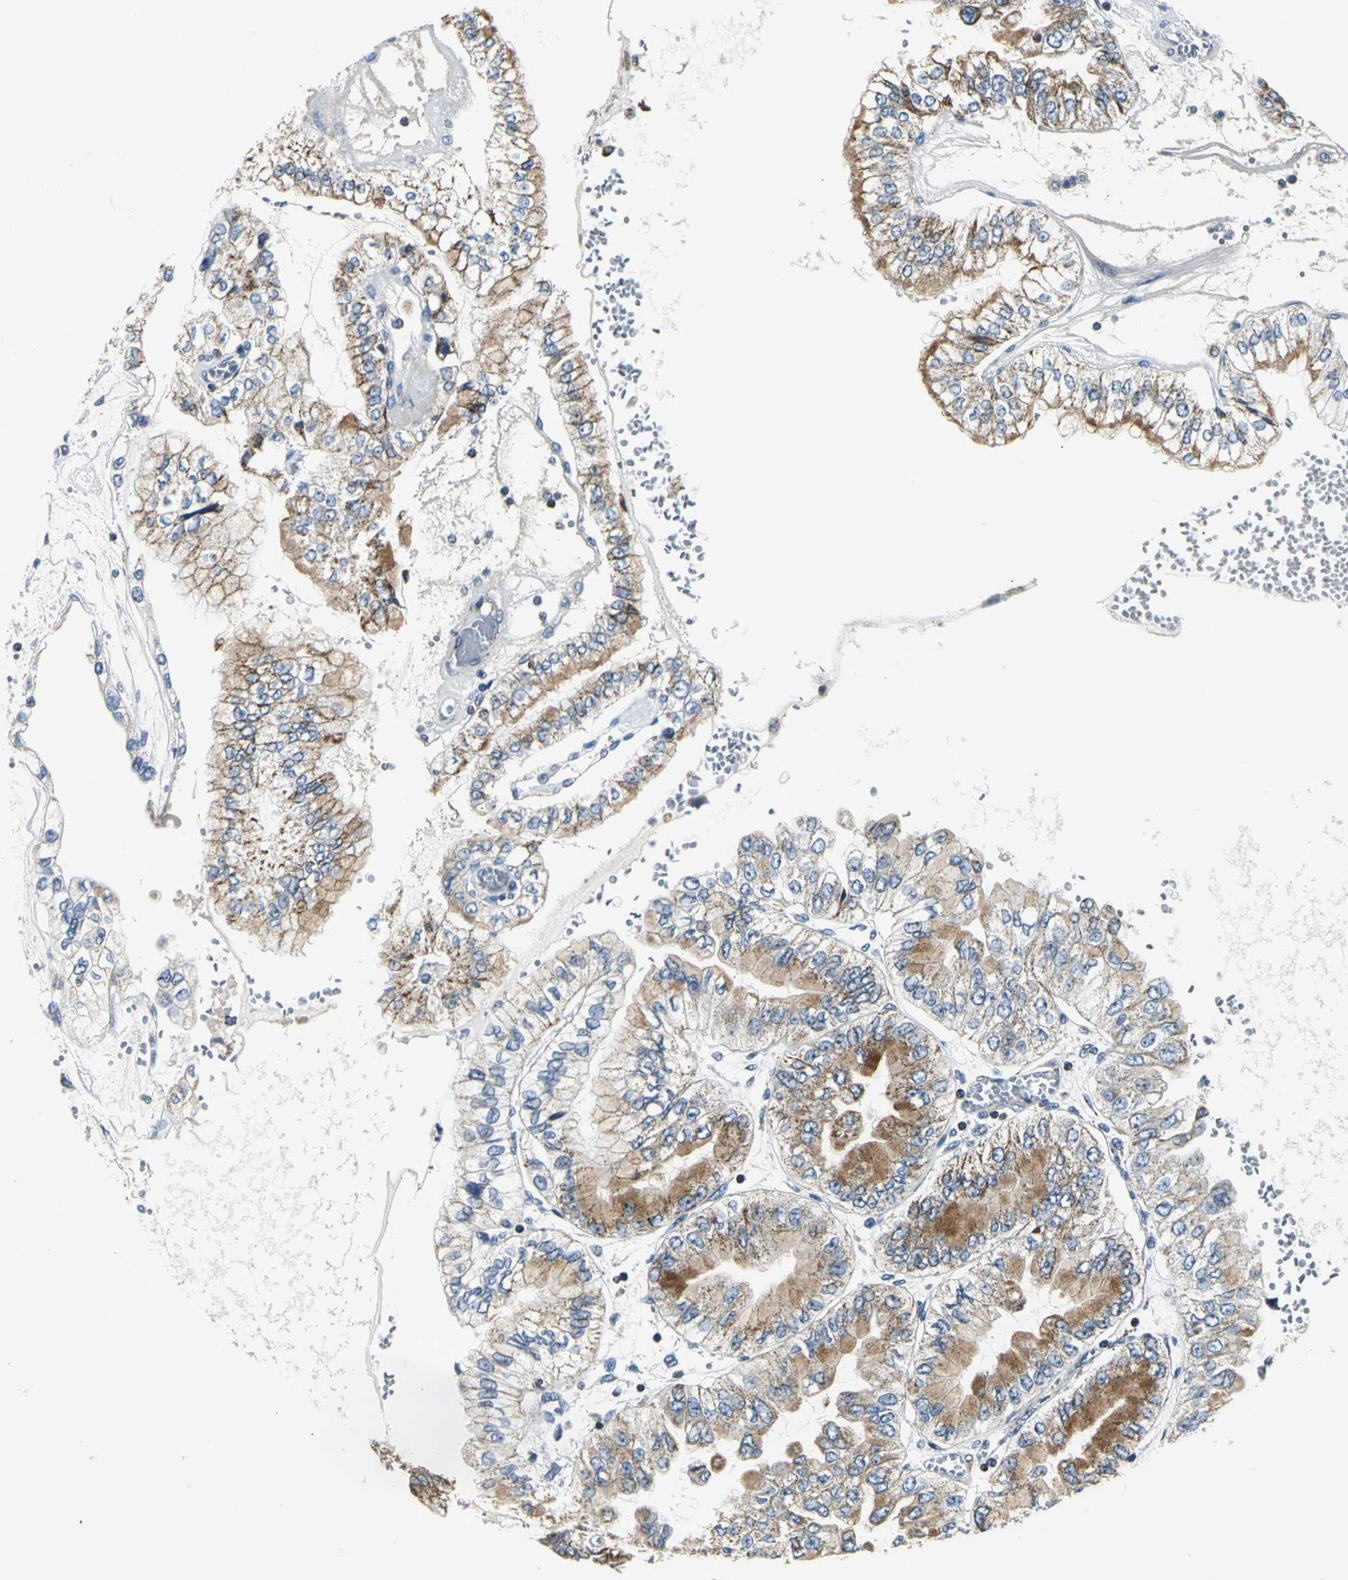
{"staining": {"intensity": "moderate", "quantity": "25%-75%", "location": "cytoplasmic/membranous"}, "tissue": "liver cancer", "cell_type": "Tumor cells", "image_type": "cancer", "snomed": [{"axis": "morphology", "description": "Cholangiocarcinoma"}, {"axis": "topography", "description": "Liver"}], "caption": "Human liver cholangiocarcinoma stained with a protein marker exhibits moderate staining in tumor cells.", "gene": "USP40", "patient": {"sex": "female", "age": 79}}